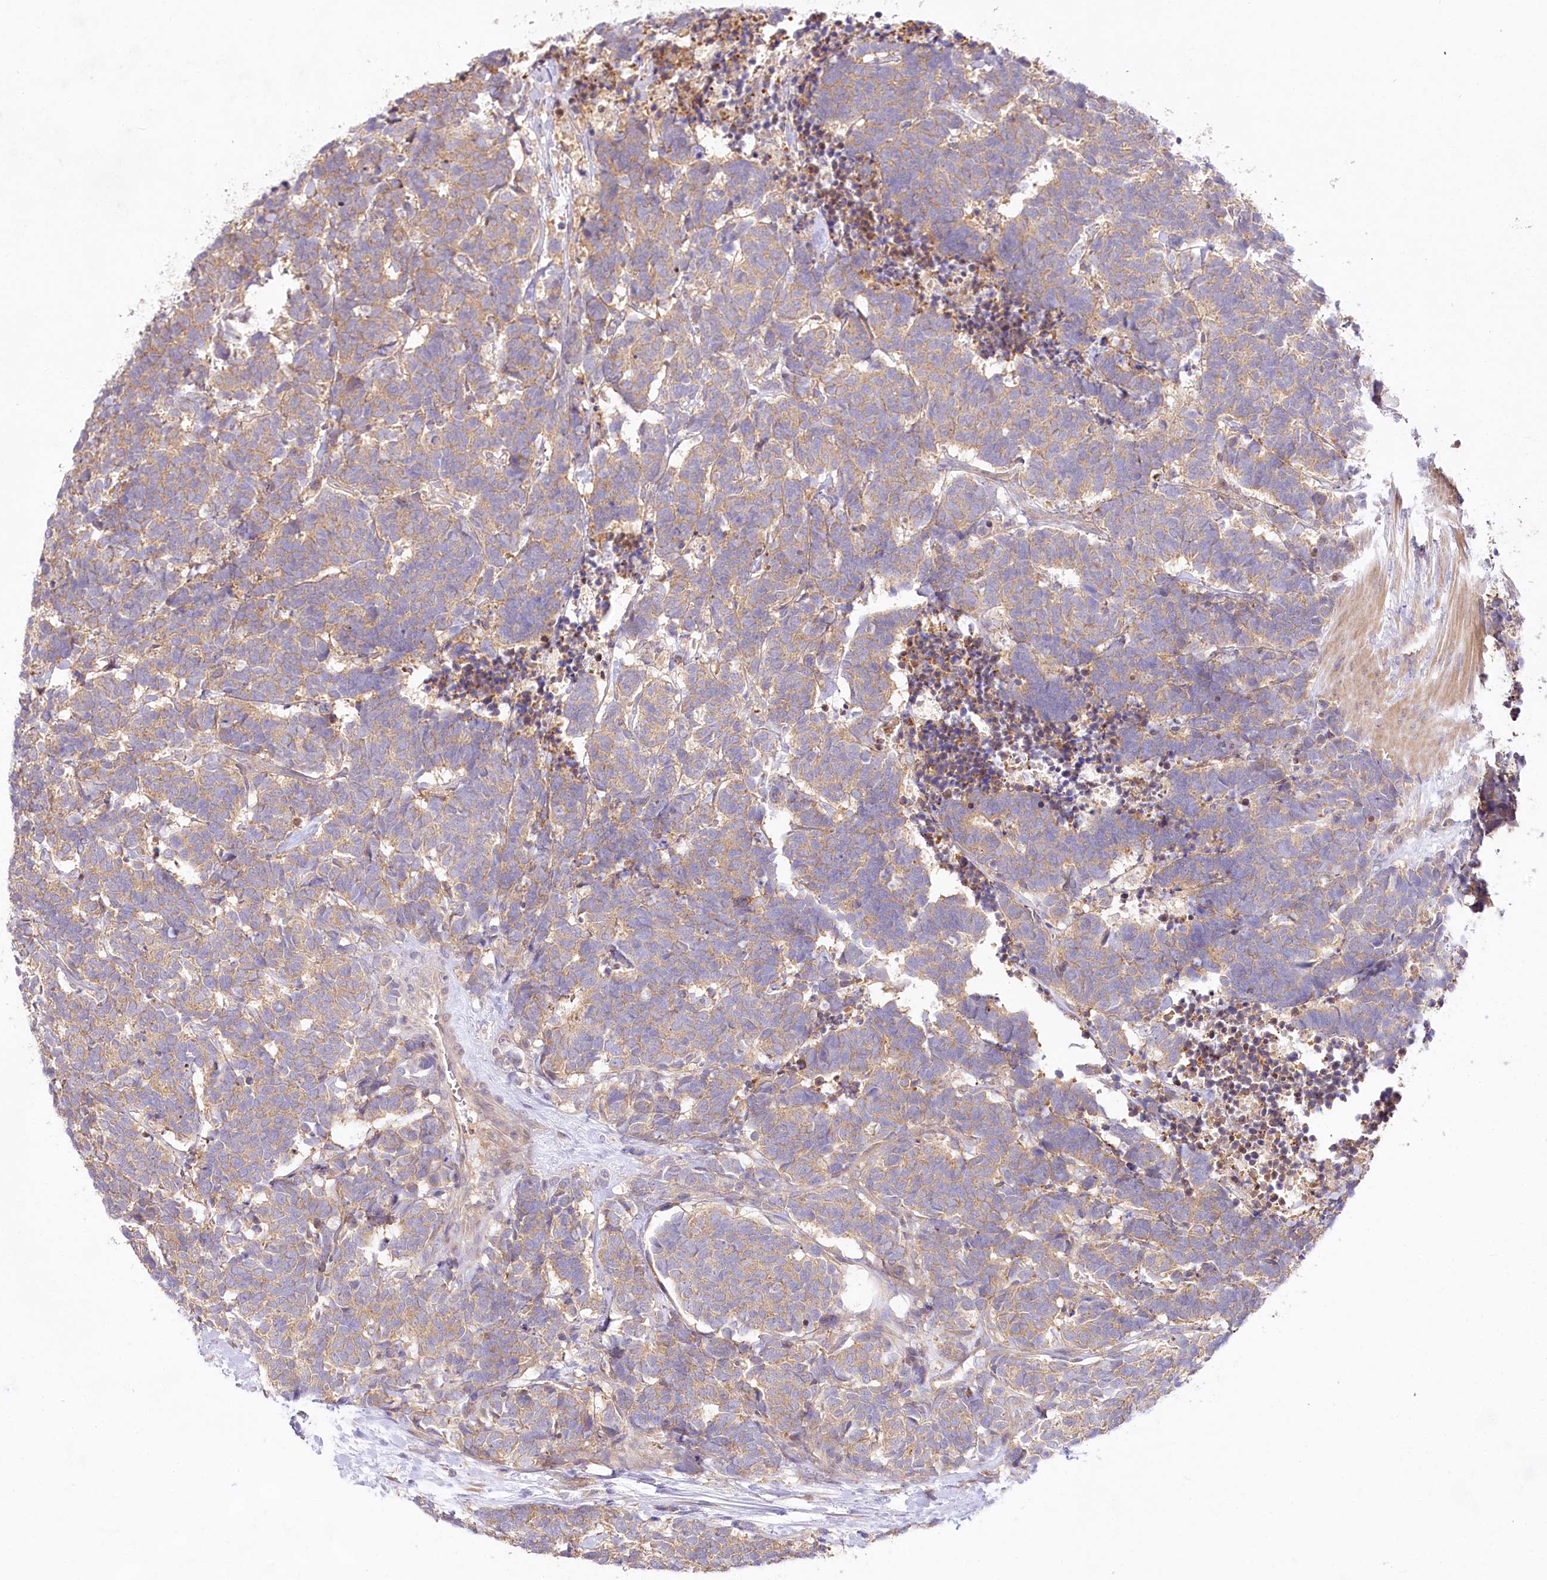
{"staining": {"intensity": "weak", "quantity": "25%-75%", "location": "cytoplasmic/membranous"}, "tissue": "carcinoid", "cell_type": "Tumor cells", "image_type": "cancer", "snomed": [{"axis": "morphology", "description": "Carcinoma, NOS"}, {"axis": "morphology", "description": "Carcinoid, malignant, NOS"}, {"axis": "topography", "description": "Urinary bladder"}], "caption": "Immunohistochemical staining of human carcinoid reveals weak cytoplasmic/membranous protein expression in approximately 25%-75% of tumor cells.", "gene": "PYROXD1", "patient": {"sex": "male", "age": 57}}